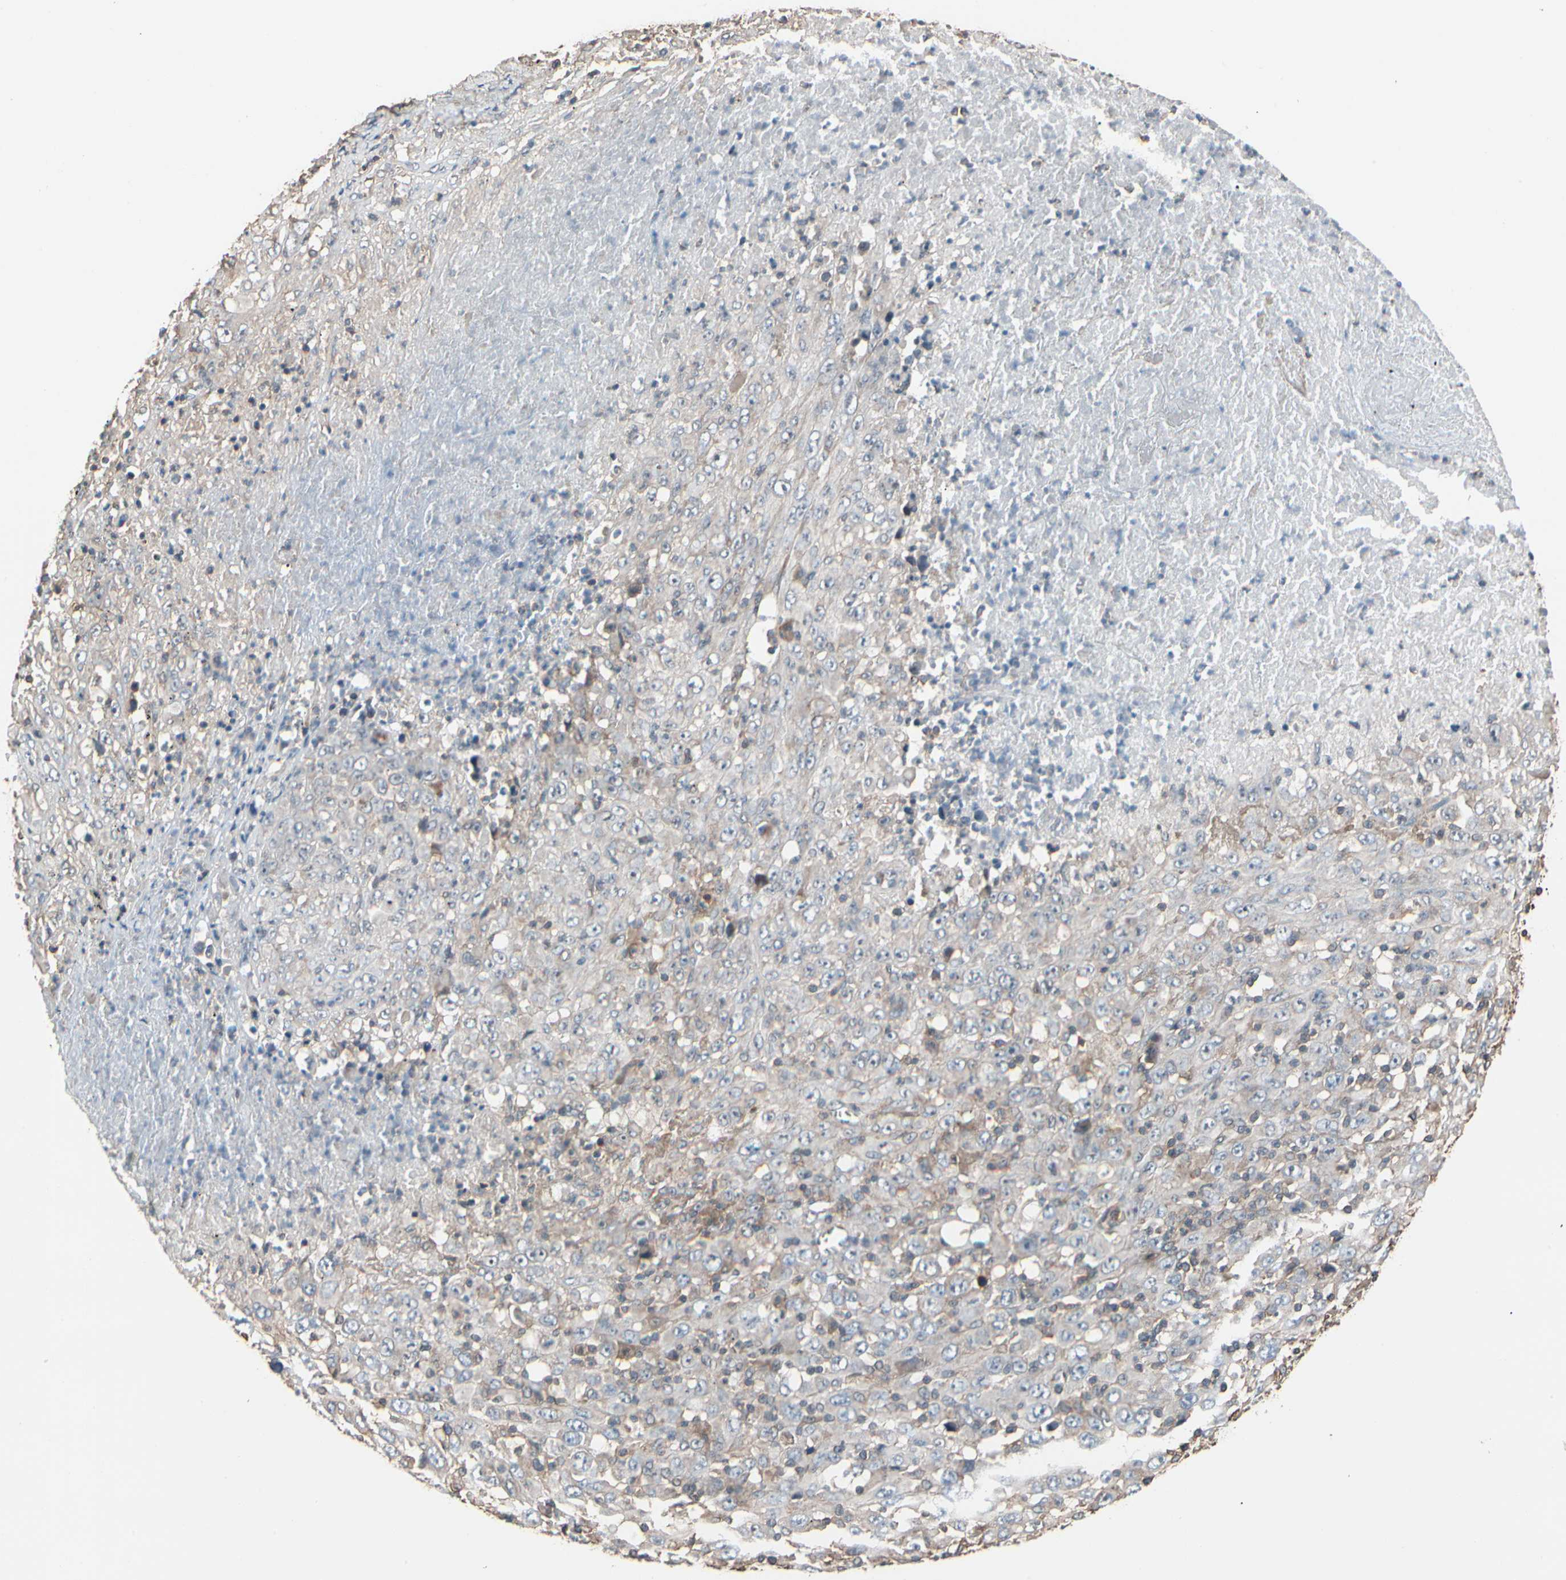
{"staining": {"intensity": "weak", "quantity": "<25%", "location": "cytoplasmic/membranous"}, "tissue": "melanoma", "cell_type": "Tumor cells", "image_type": "cancer", "snomed": [{"axis": "morphology", "description": "Malignant melanoma, Metastatic site"}, {"axis": "topography", "description": "Skin"}], "caption": "An IHC histopathology image of malignant melanoma (metastatic site) is shown. There is no staining in tumor cells of malignant melanoma (metastatic site).", "gene": "MAPK13", "patient": {"sex": "female", "age": 56}}